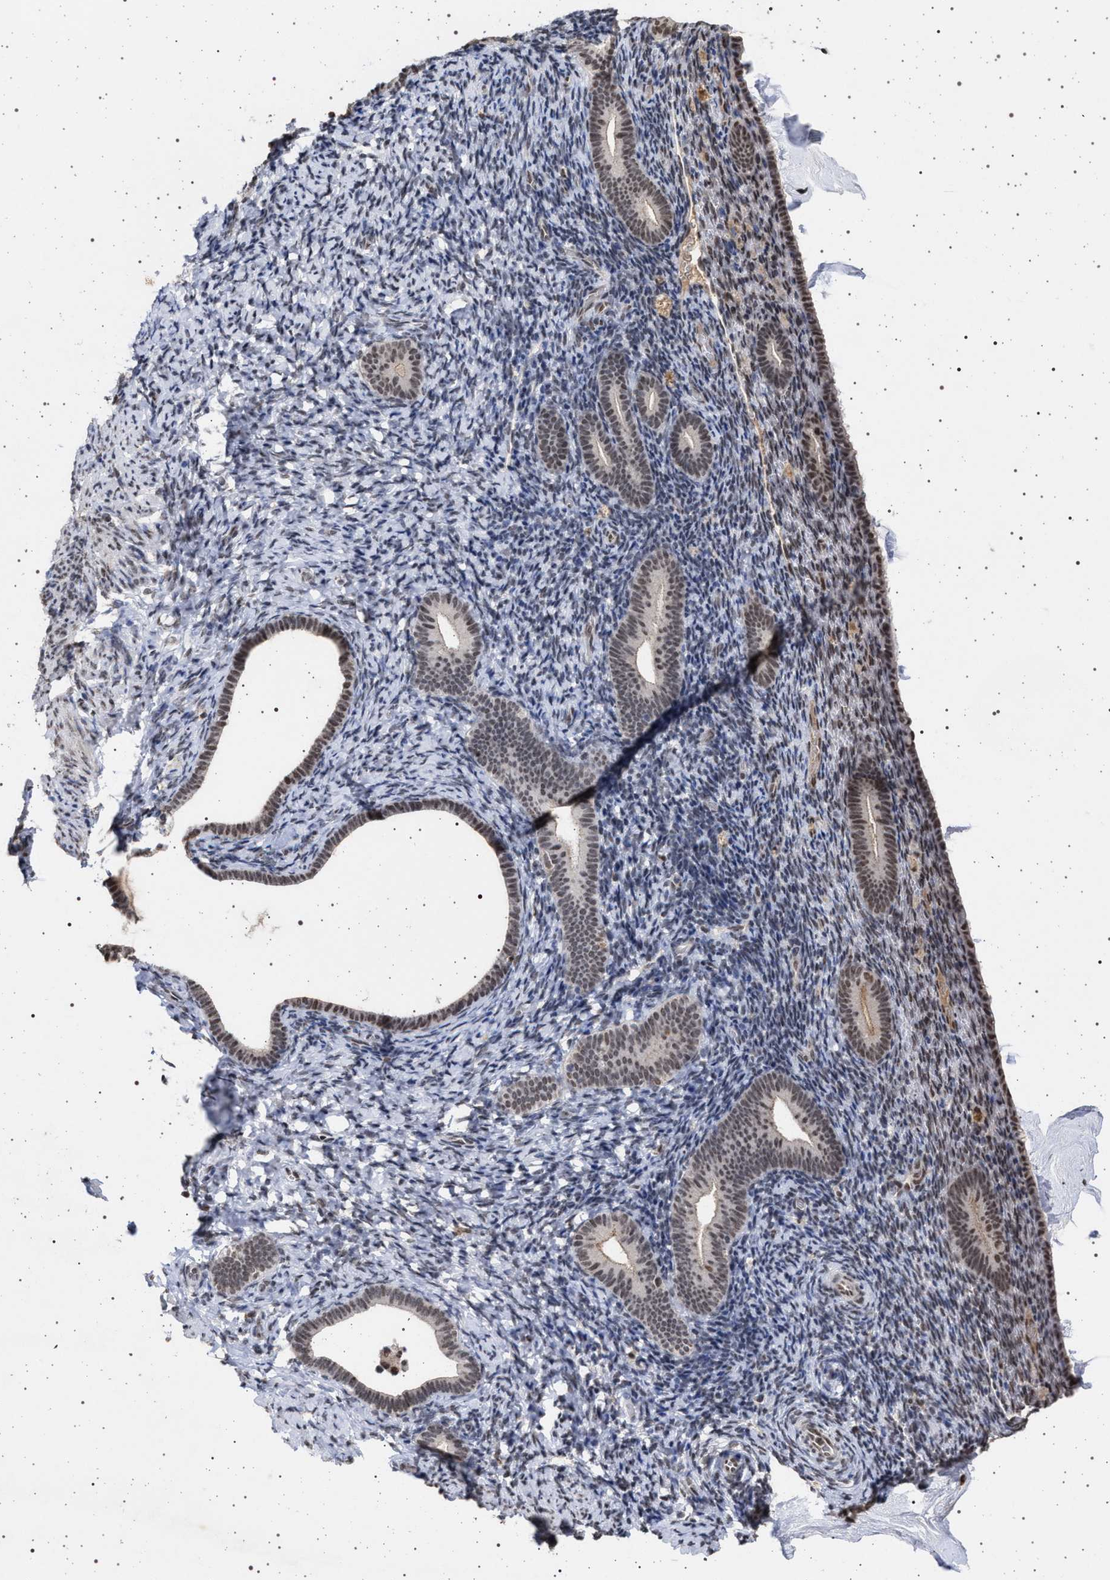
{"staining": {"intensity": "moderate", "quantity": "25%-75%", "location": "nuclear"}, "tissue": "endometrium", "cell_type": "Cells in endometrial stroma", "image_type": "normal", "snomed": [{"axis": "morphology", "description": "Normal tissue, NOS"}, {"axis": "topography", "description": "Endometrium"}], "caption": "Approximately 25%-75% of cells in endometrial stroma in benign endometrium exhibit moderate nuclear protein positivity as visualized by brown immunohistochemical staining.", "gene": "PHF12", "patient": {"sex": "female", "age": 51}}